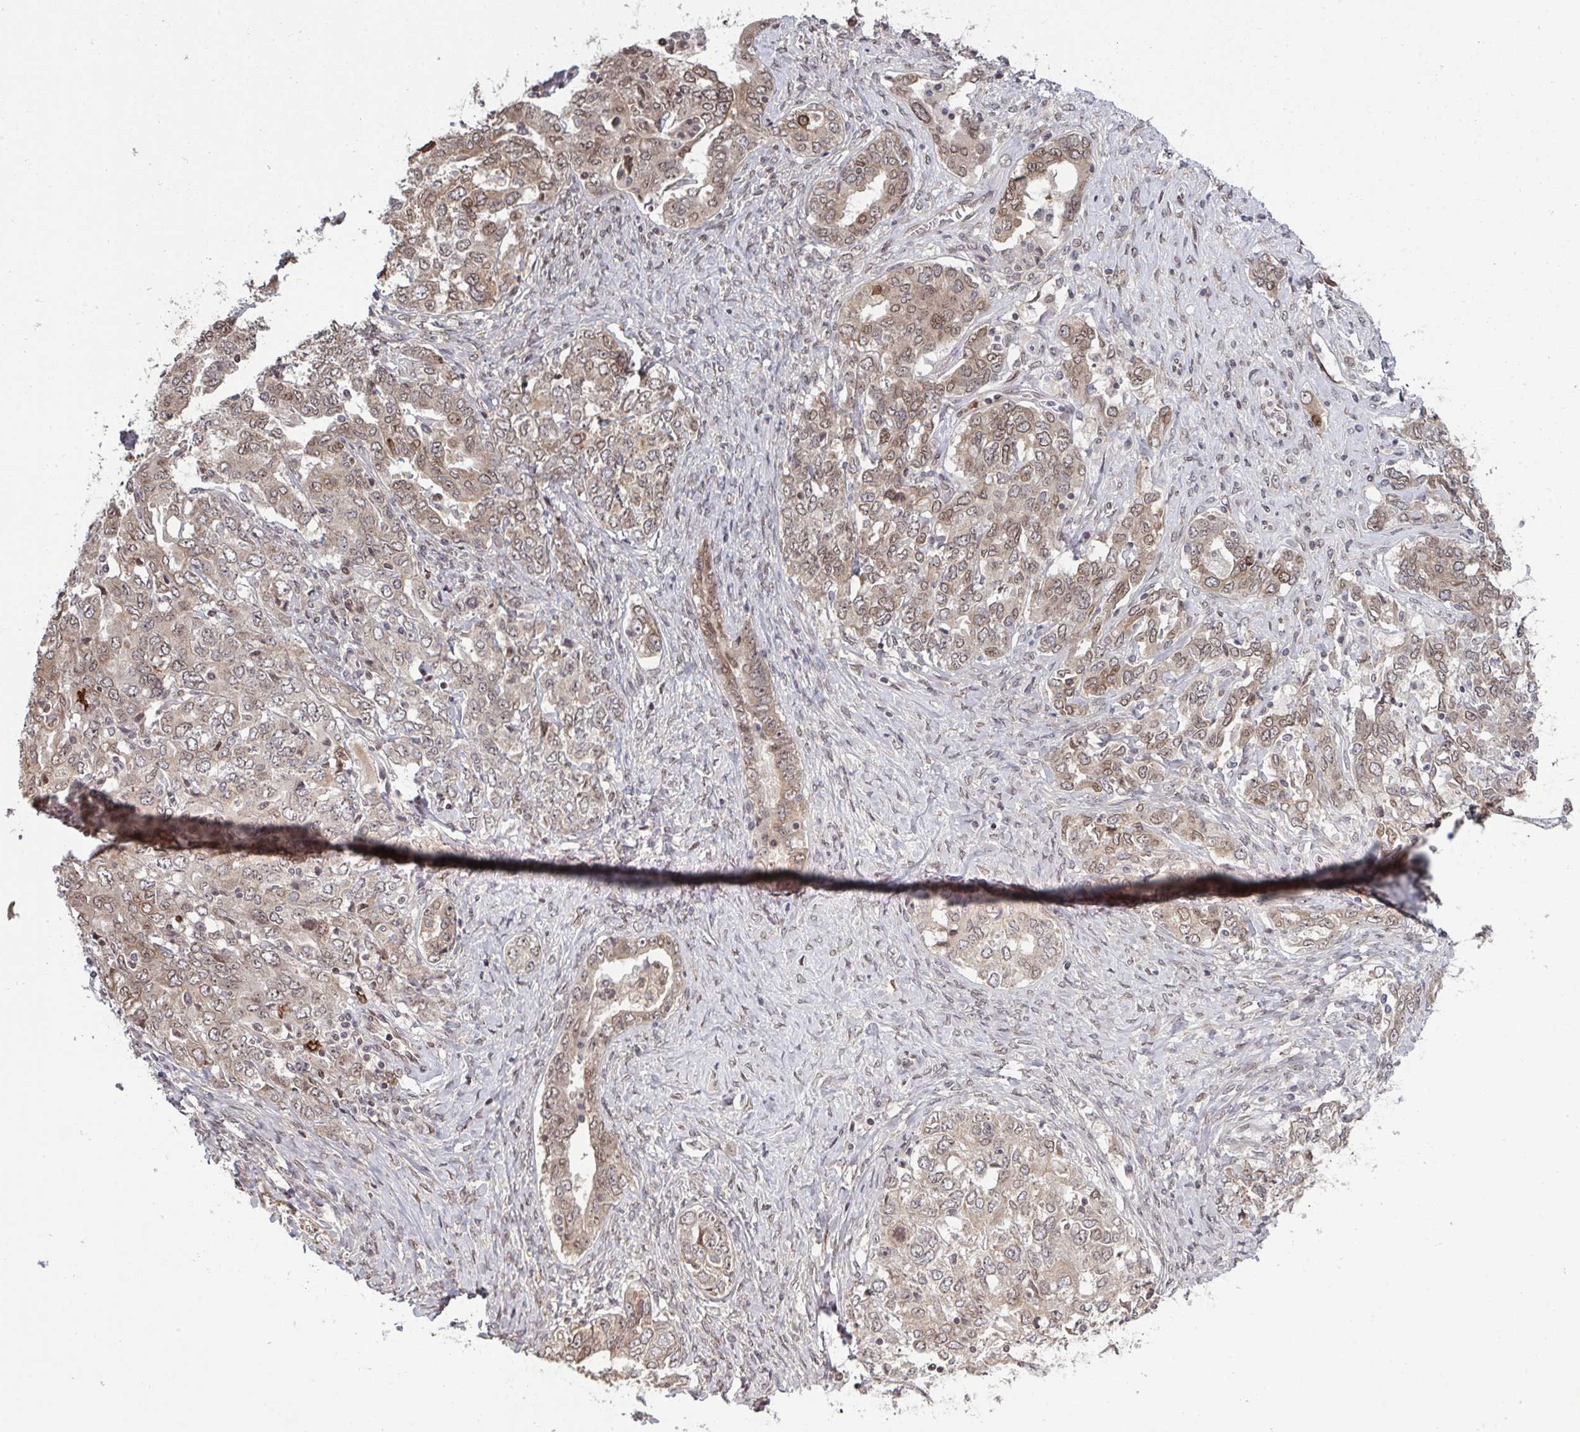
{"staining": {"intensity": "weak", "quantity": "25%-75%", "location": "cytoplasmic/membranous,nuclear"}, "tissue": "ovarian cancer", "cell_type": "Tumor cells", "image_type": "cancer", "snomed": [{"axis": "morphology", "description": "Carcinoma, endometroid"}, {"axis": "topography", "description": "Ovary"}], "caption": "Tumor cells show low levels of weak cytoplasmic/membranous and nuclear positivity in about 25%-75% of cells in ovarian cancer (endometroid carcinoma). (DAB = brown stain, brightfield microscopy at high magnification).", "gene": "UXT", "patient": {"sex": "female", "age": 62}}